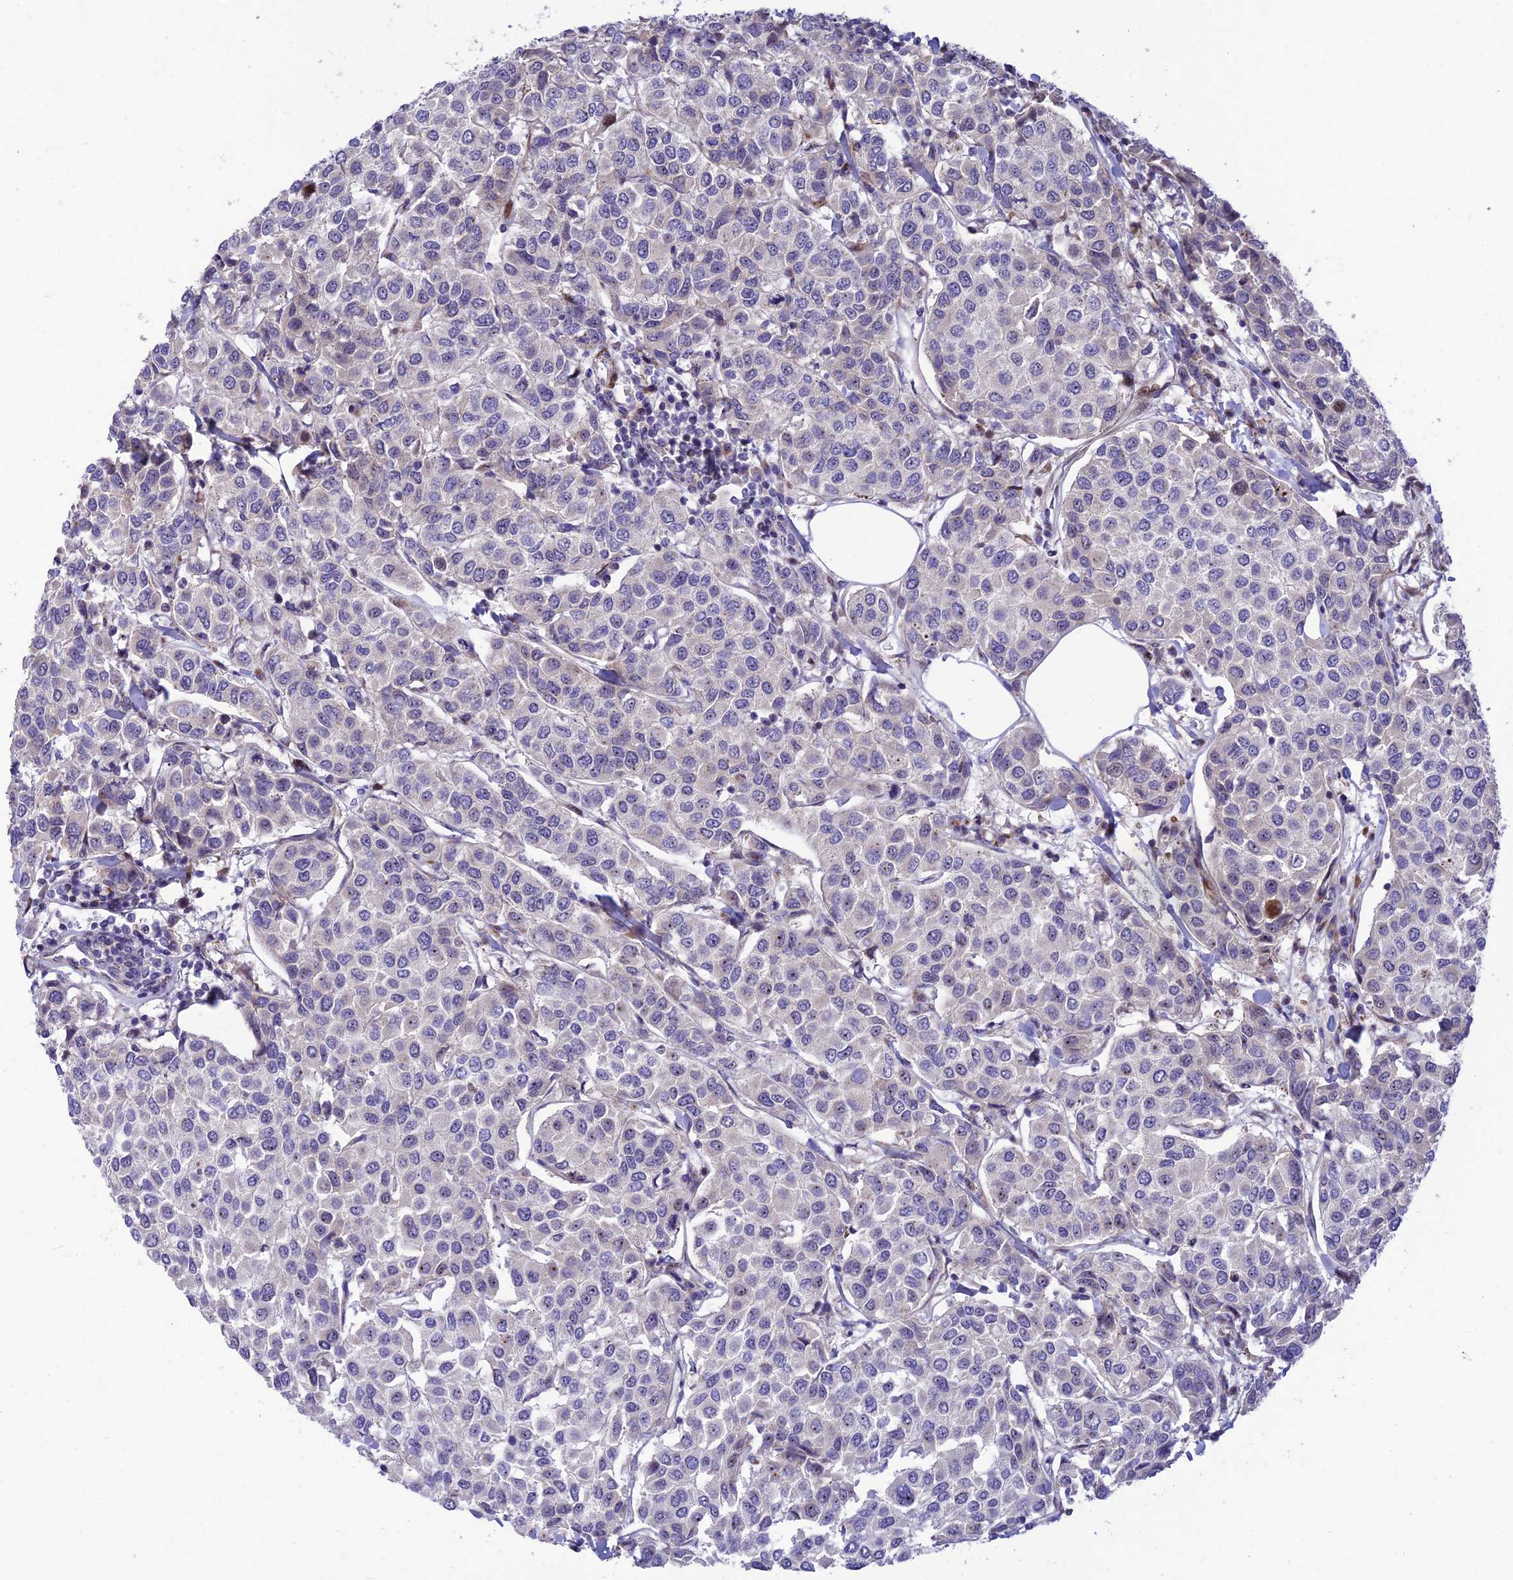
{"staining": {"intensity": "negative", "quantity": "none", "location": "none"}, "tissue": "breast cancer", "cell_type": "Tumor cells", "image_type": "cancer", "snomed": [{"axis": "morphology", "description": "Duct carcinoma"}, {"axis": "topography", "description": "Breast"}], "caption": "An image of breast cancer (invasive ductal carcinoma) stained for a protein reveals no brown staining in tumor cells.", "gene": "KBTBD7", "patient": {"sex": "female", "age": 55}}